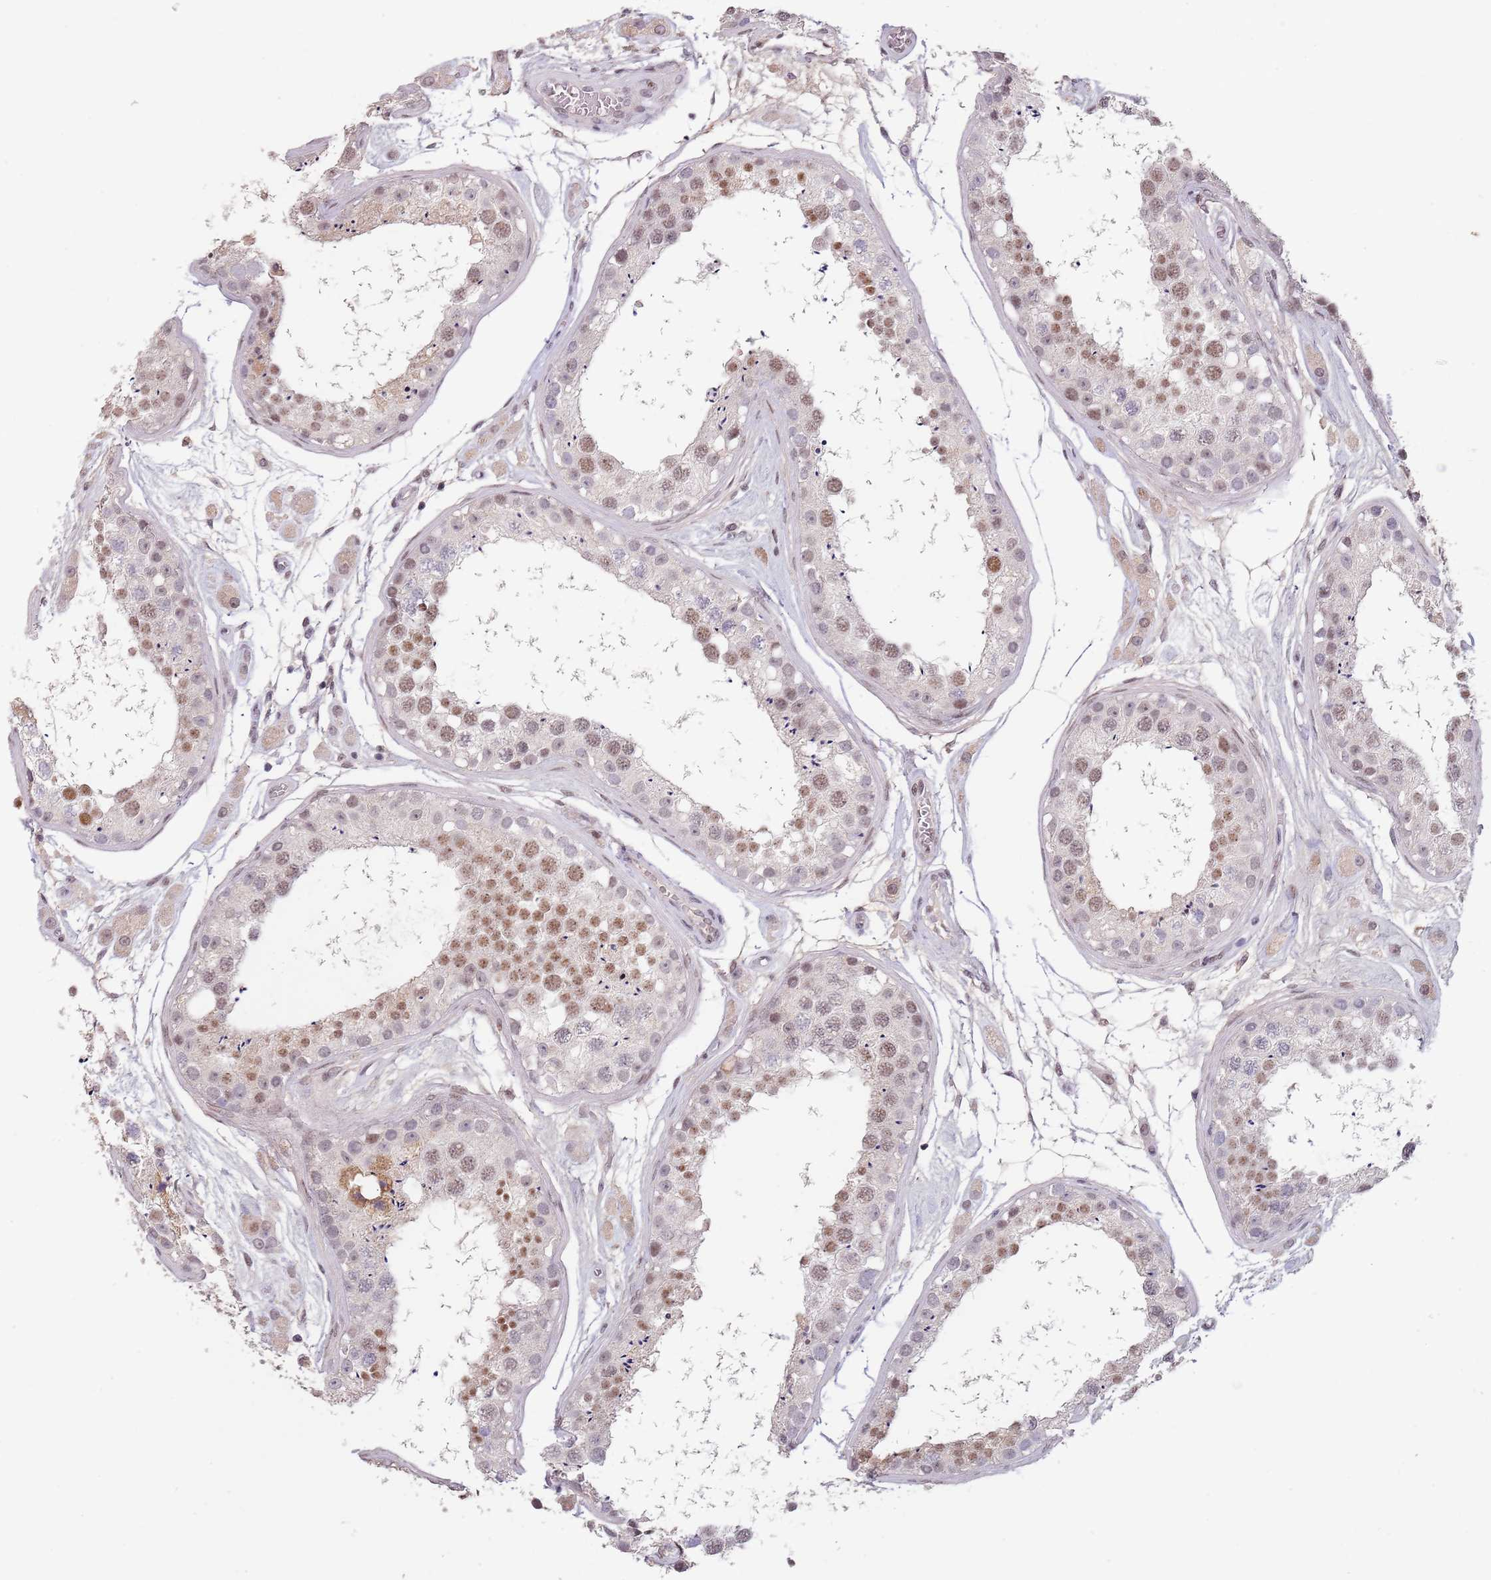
{"staining": {"intensity": "moderate", "quantity": ">75%", "location": "nuclear"}, "tissue": "testis", "cell_type": "Cells in seminiferous ducts", "image_type": "normal", "snomed": [{"axis": "morphology", "description": "Normal tissue, NOS"}, {"axis": "topography", "description": "Testis"}], "caption": "Brown immunohistochemical staining in normal testis reveals moderate nuclear expression in approximately >75% of cells in seminiferous ducts.", "gene": "CIZ1", "patient": {"sex": "male", "age": 25}}